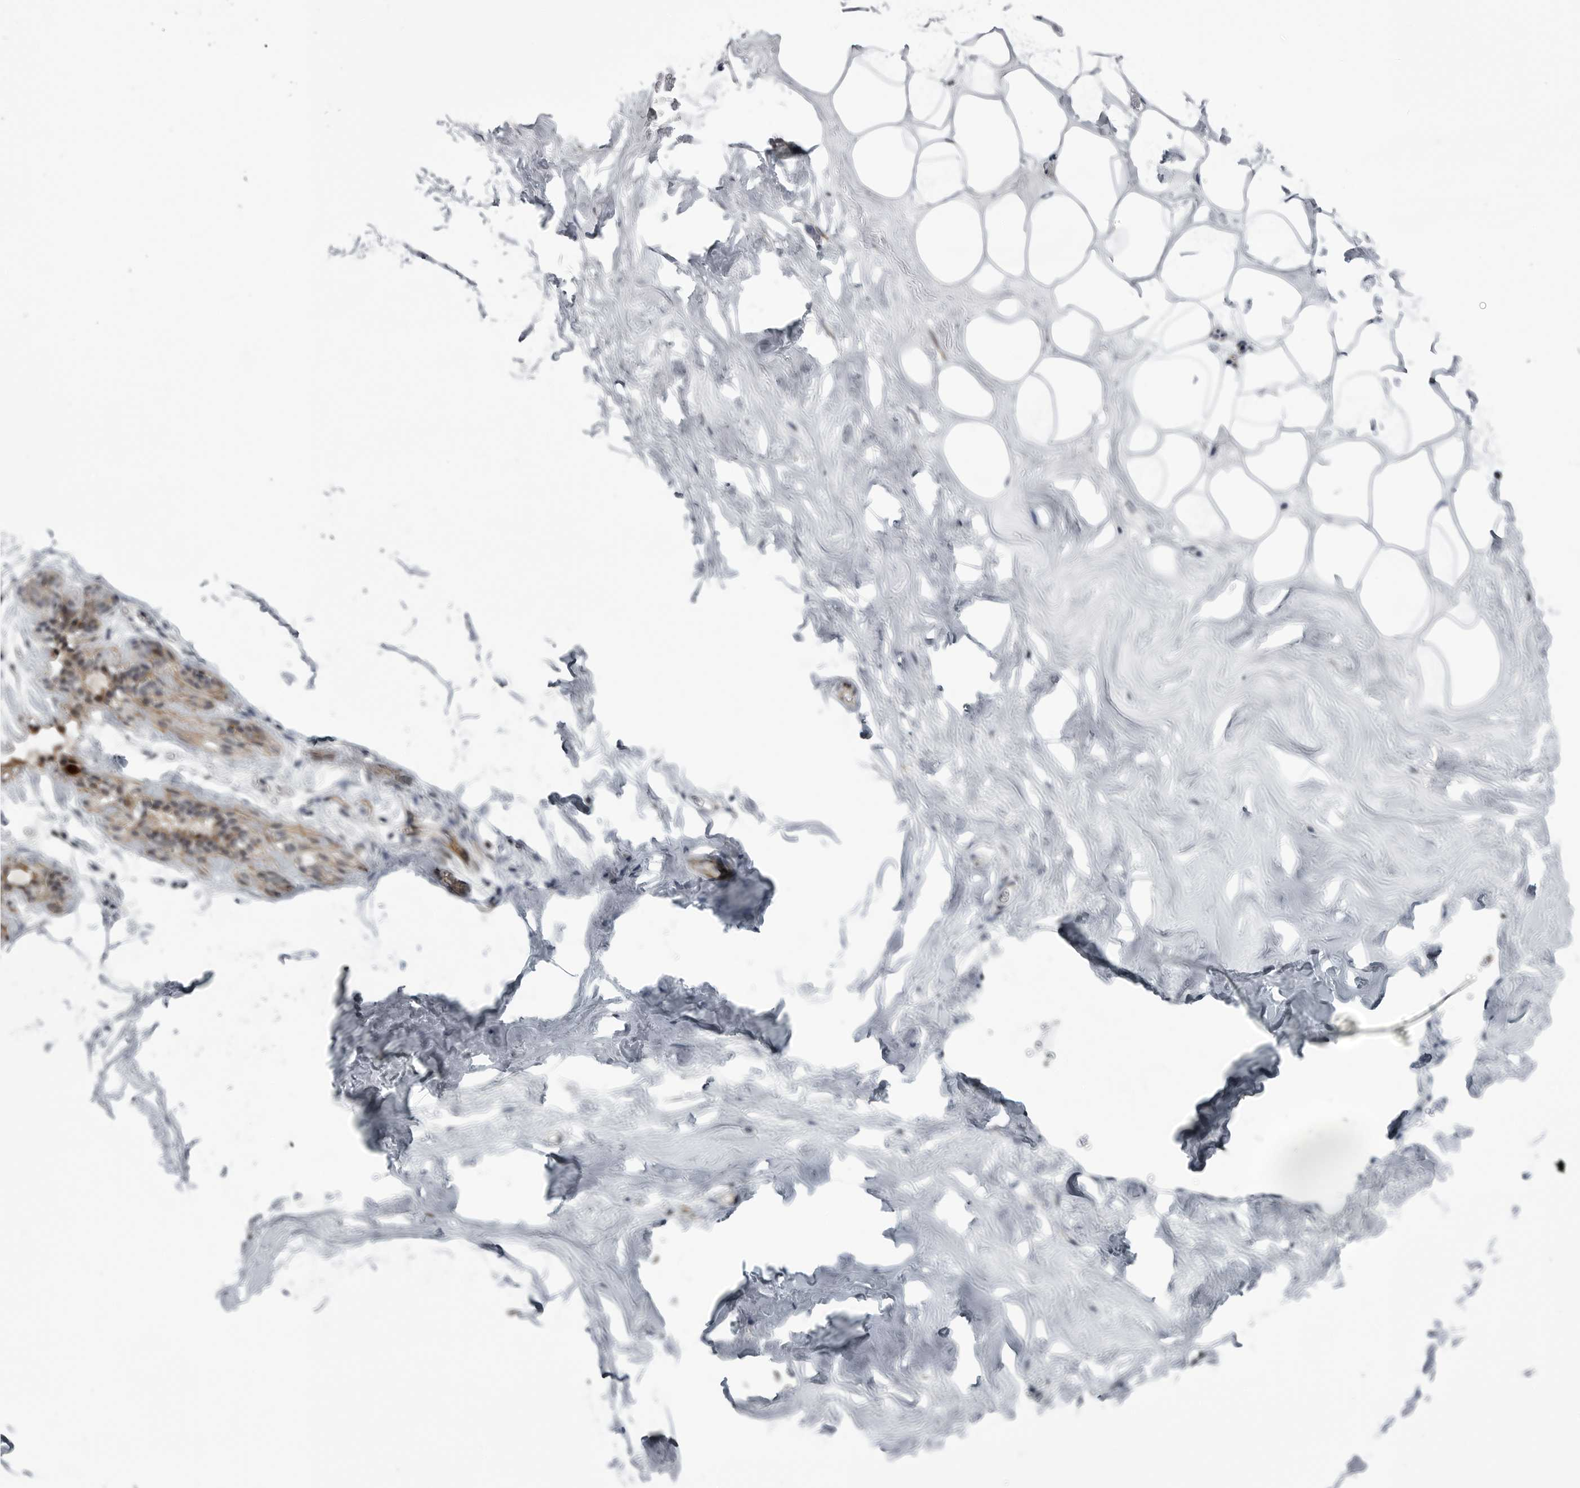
{"staining": {"intensity": "negative", "quantity": "none", "location": "none"}, "tissue": "adipose tissue", "cell_type": "Adipocytes", "image_type": "normal", "snomed": [{"axis": "morphology", "description": "Normal tissue, NOS"}, {"axis": "morphology", "description": "Fibrosis, NOS"}, {"axis": "topography", "description": "Breast"}, {"axis": "topography", "description": "Adipose tissue"}], "caption": "IHC of benign human adipose tissue shows no expression in adipocytes.", "gene": "FAAP100", "patient": {"sex": "female", "age": 39}}